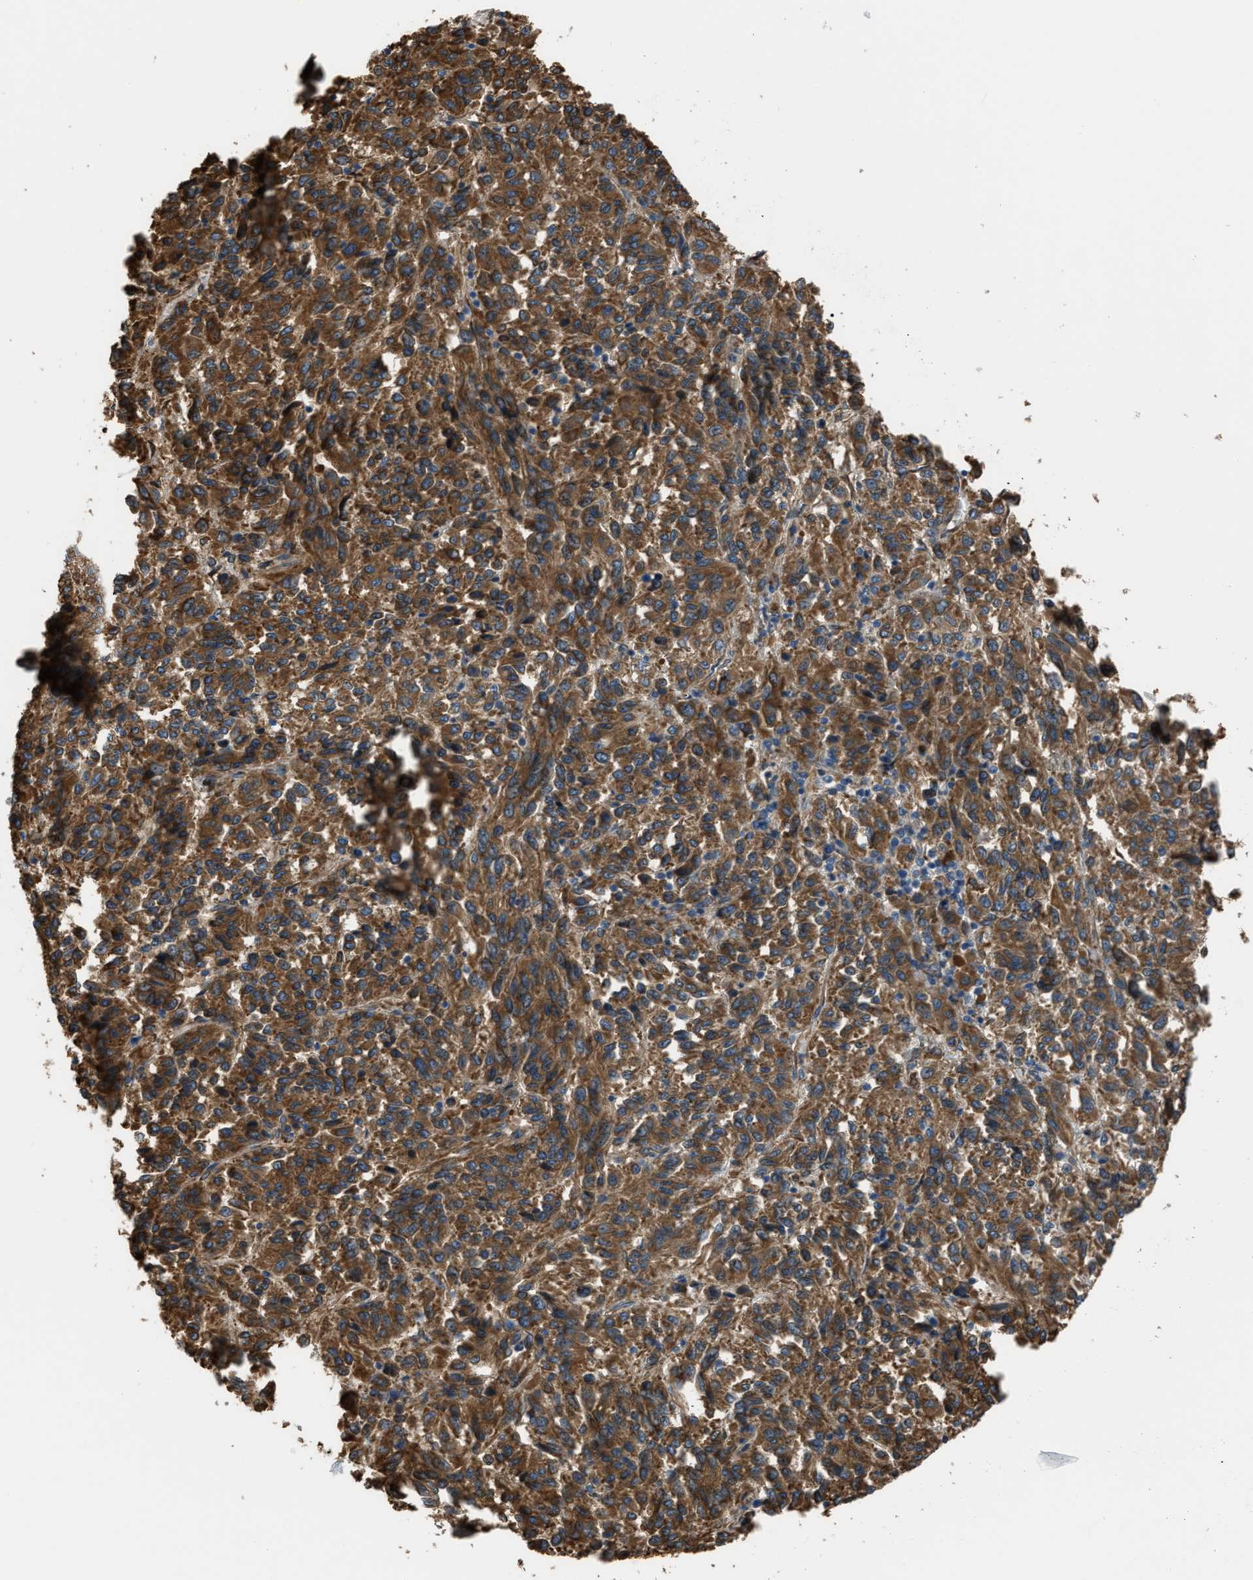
{"staining": {"intensity": "strong", "quantity": ">75%", "location": "cytoplasmic/membranous"}, "tissue": "melanoma", "cell_type": "Tumor cells", "image_type": "cancer", "snomed": [{"axis": "morphology", "description": "Malignant melanoma, Metastatic site"}, {"axis": "topography", "description": "Lung"}], "caption": "High-magnification brightfield microscopy of melanoma stained with DAB (3,3'-diaminobenzidine) (brown) and counterstained with hematoxylin (blue). tumor cells exhibit strong cytoplasmic/membranous positivity is appreciated in approximately>75% of cells.", "gene": "TRPC1", "patient": {"sex": "male", "age": 64}}